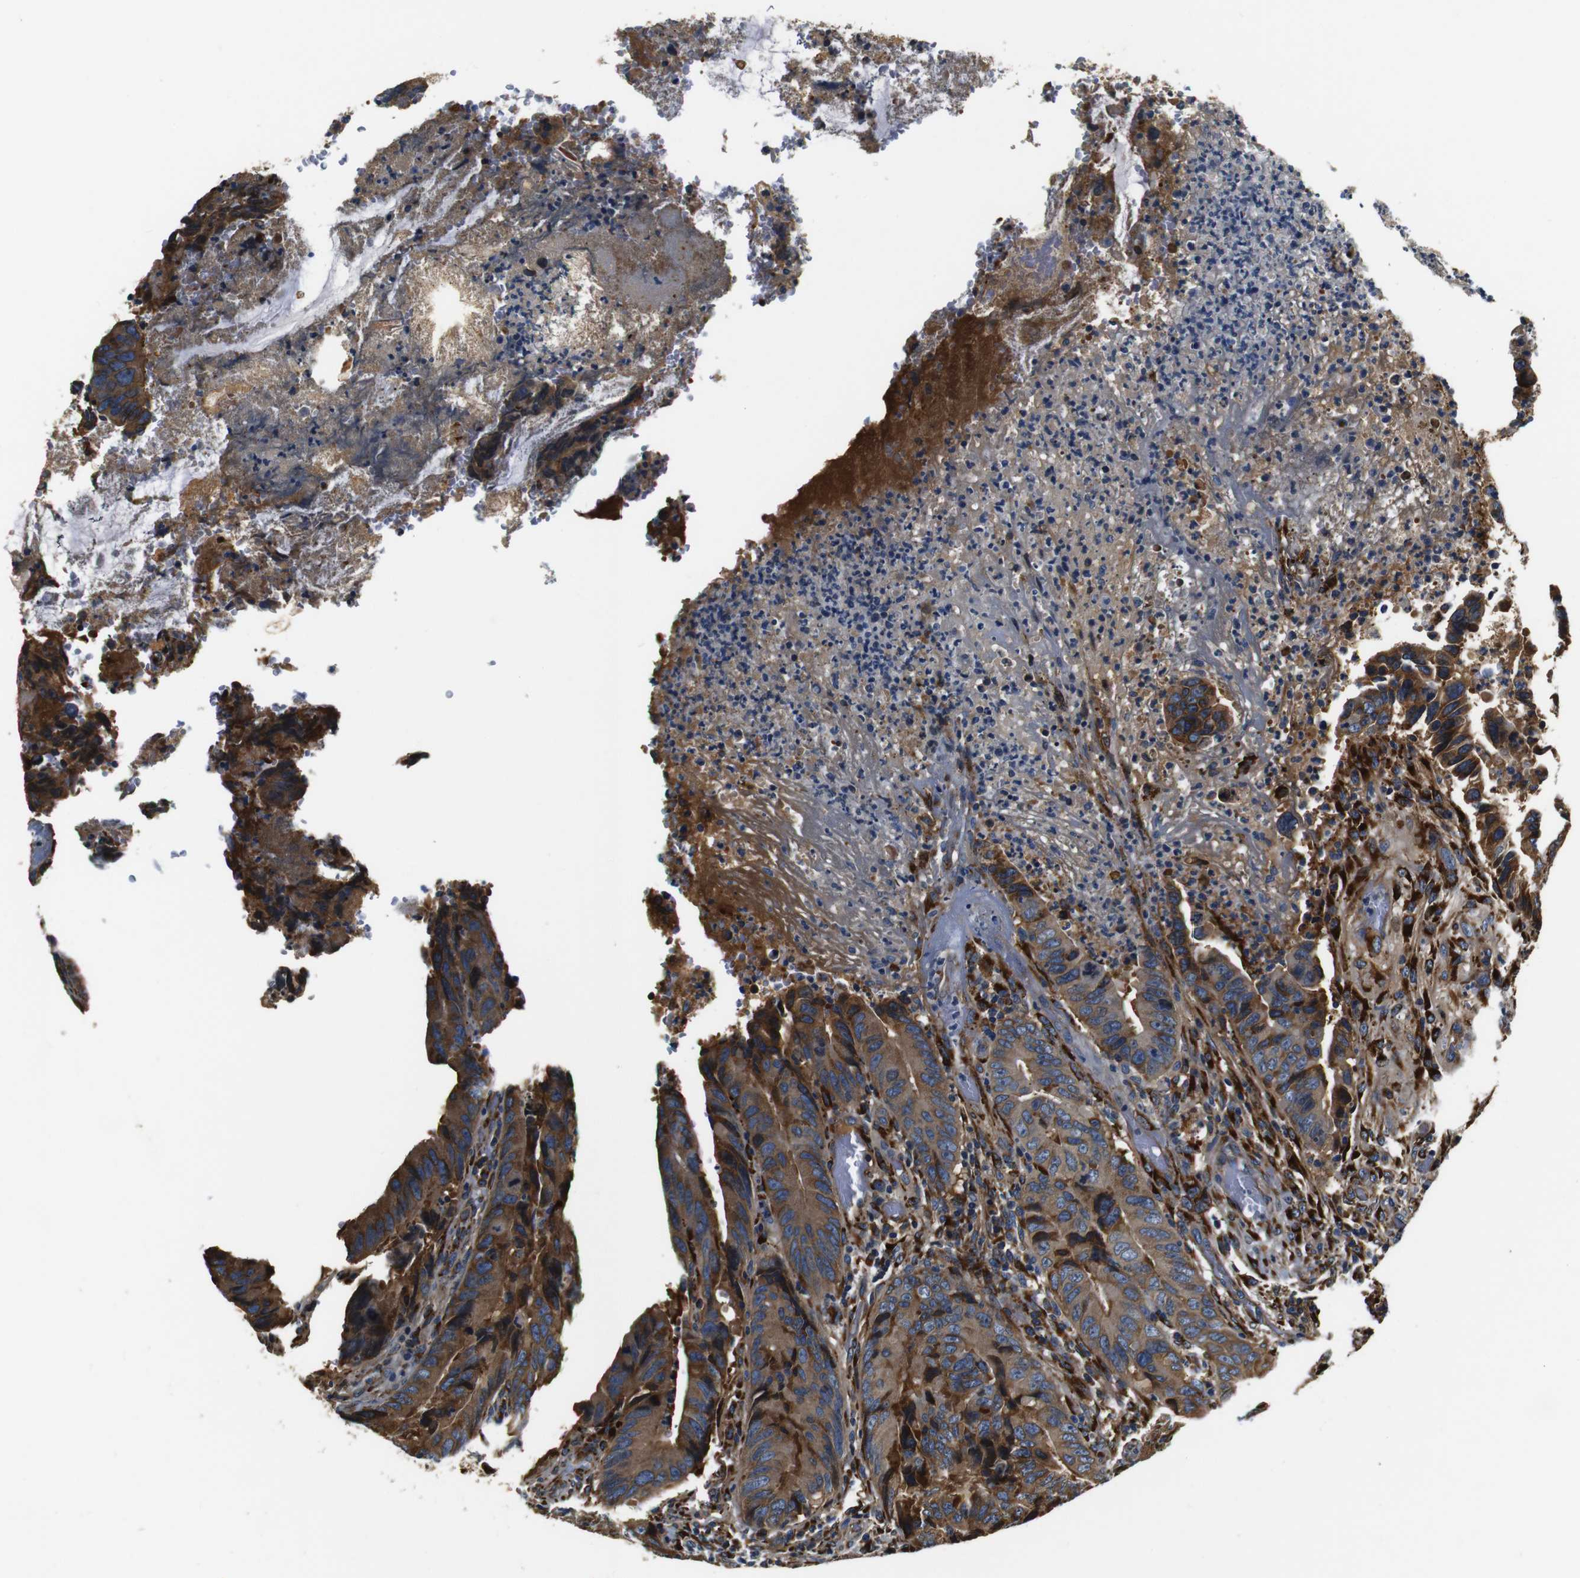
{"staining": {"intensity": "moderate", "quantity": ">75%", "location": "cytoplasmic/membranous"}, "tissue": "colorectal cancer", "cell_type": "Tumor cells", "image_type": "cancer", "snomed": [{"axis": "morphology", "description": "Normal tissue, NOS"}, {"axis": "morphology", "description": "Adenocarcinoma, NOS"}, {"axis": "topography", "description": "Colon"}], "caption": "Protein staining of colorectal cancer tissue displays moderate cytoplasmic/membranous positivity in approximately >75% of tumor cells.", "gene": "COL1A1", "patient": {"sex": "male", "age": 56}}